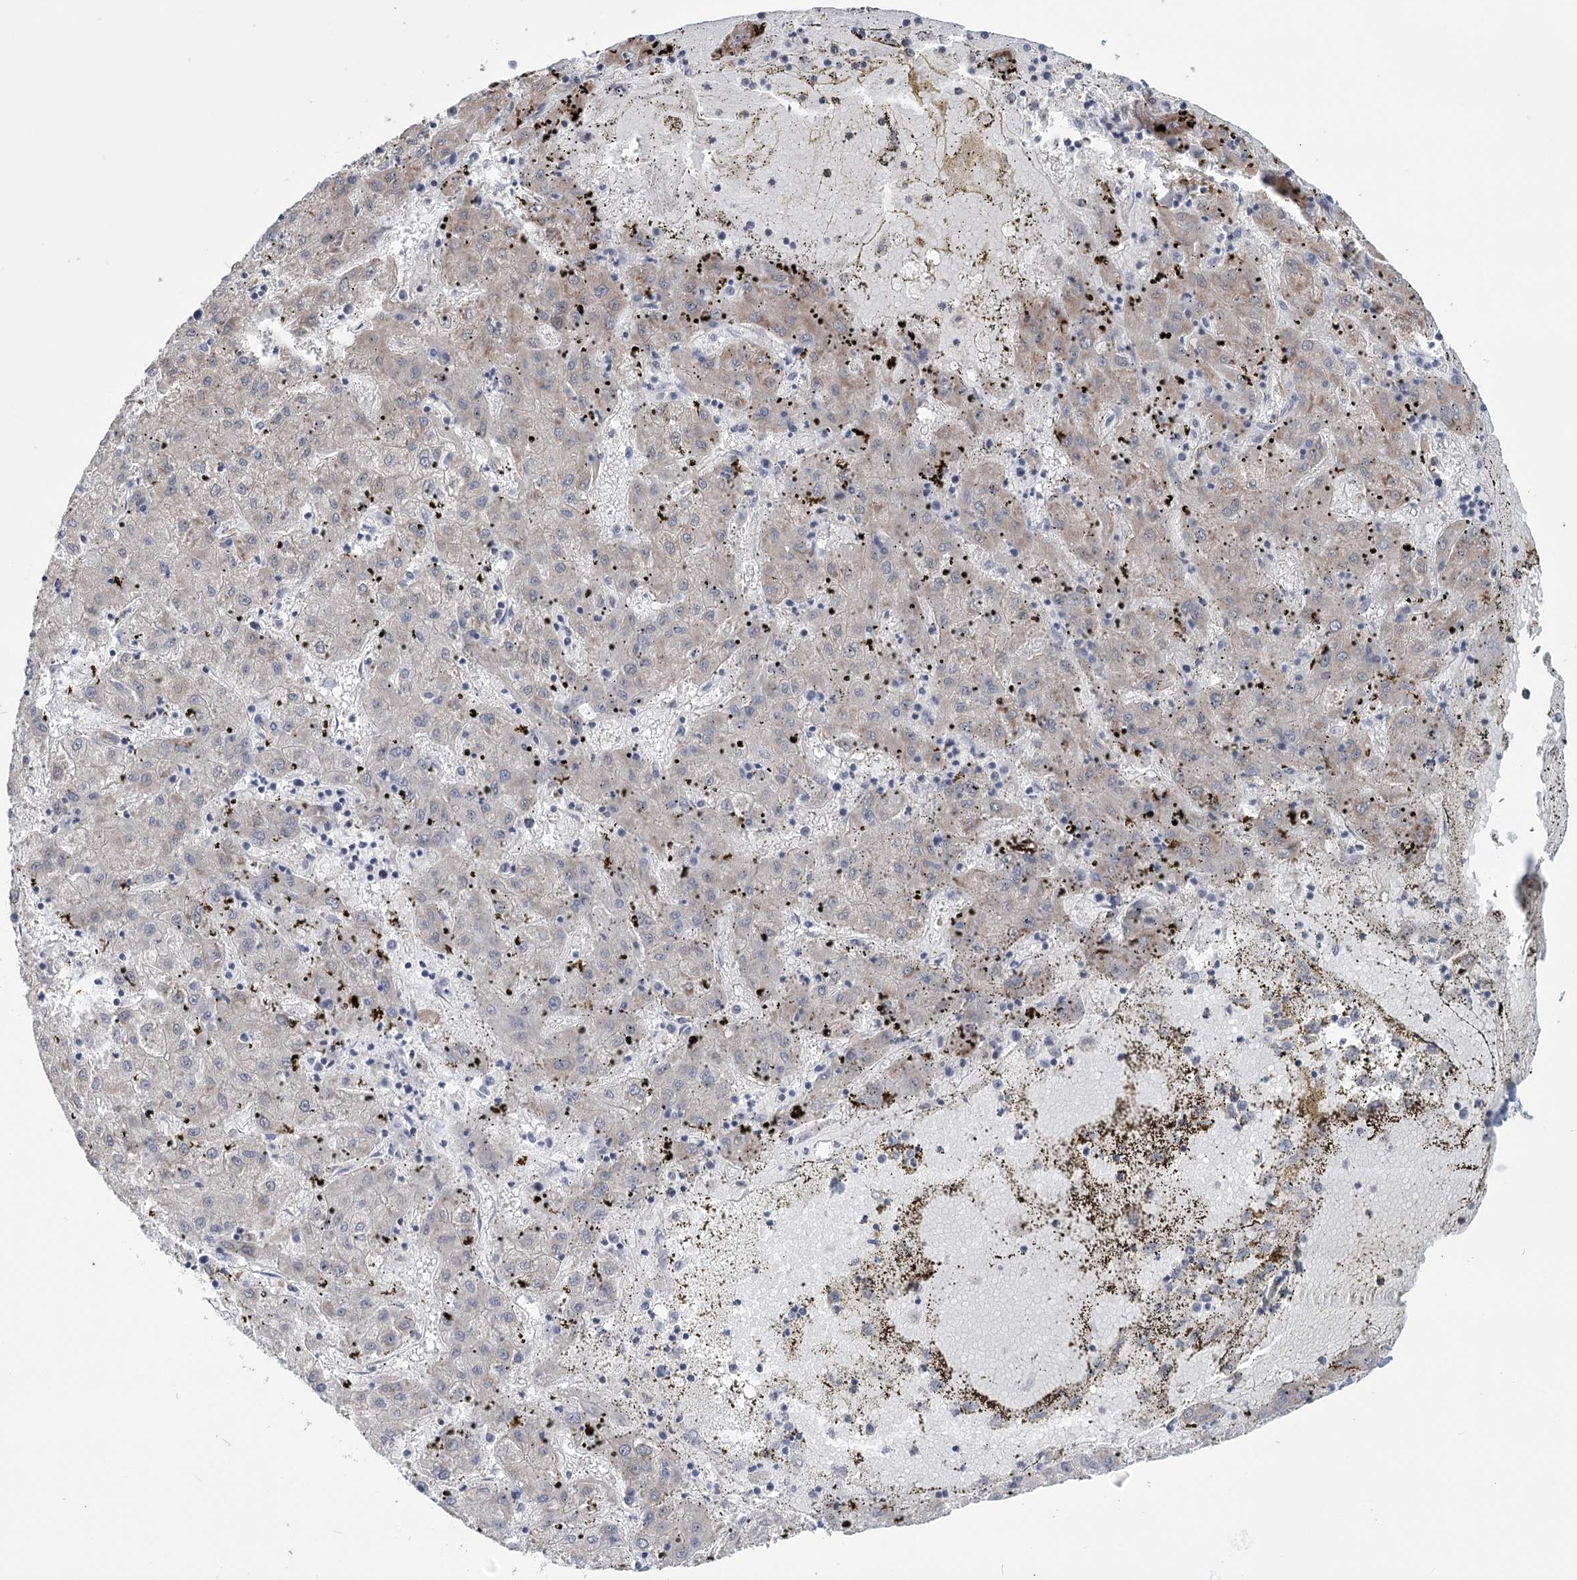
{"staining": {"intensity": "negative", "quantity": "none", "location": "none"}, "tissue": "liver cancer", "cell_type": "Tumor cells", "image_type": "cancer", "snomed": [{"axis": "morphology", "description": "Carcinoma, Hepatocellular, NOS"}, {"axis": "topography", "description": "Liver"}], "caption": "DAB (3,3'-diaminobenzidine) immunohistochemical staining of human hepatocellular carcinoma (liver) shows no significant expression in tumor cells.", "gene": "TMEM70", "patient": {"sex": "male", "age": 72}}